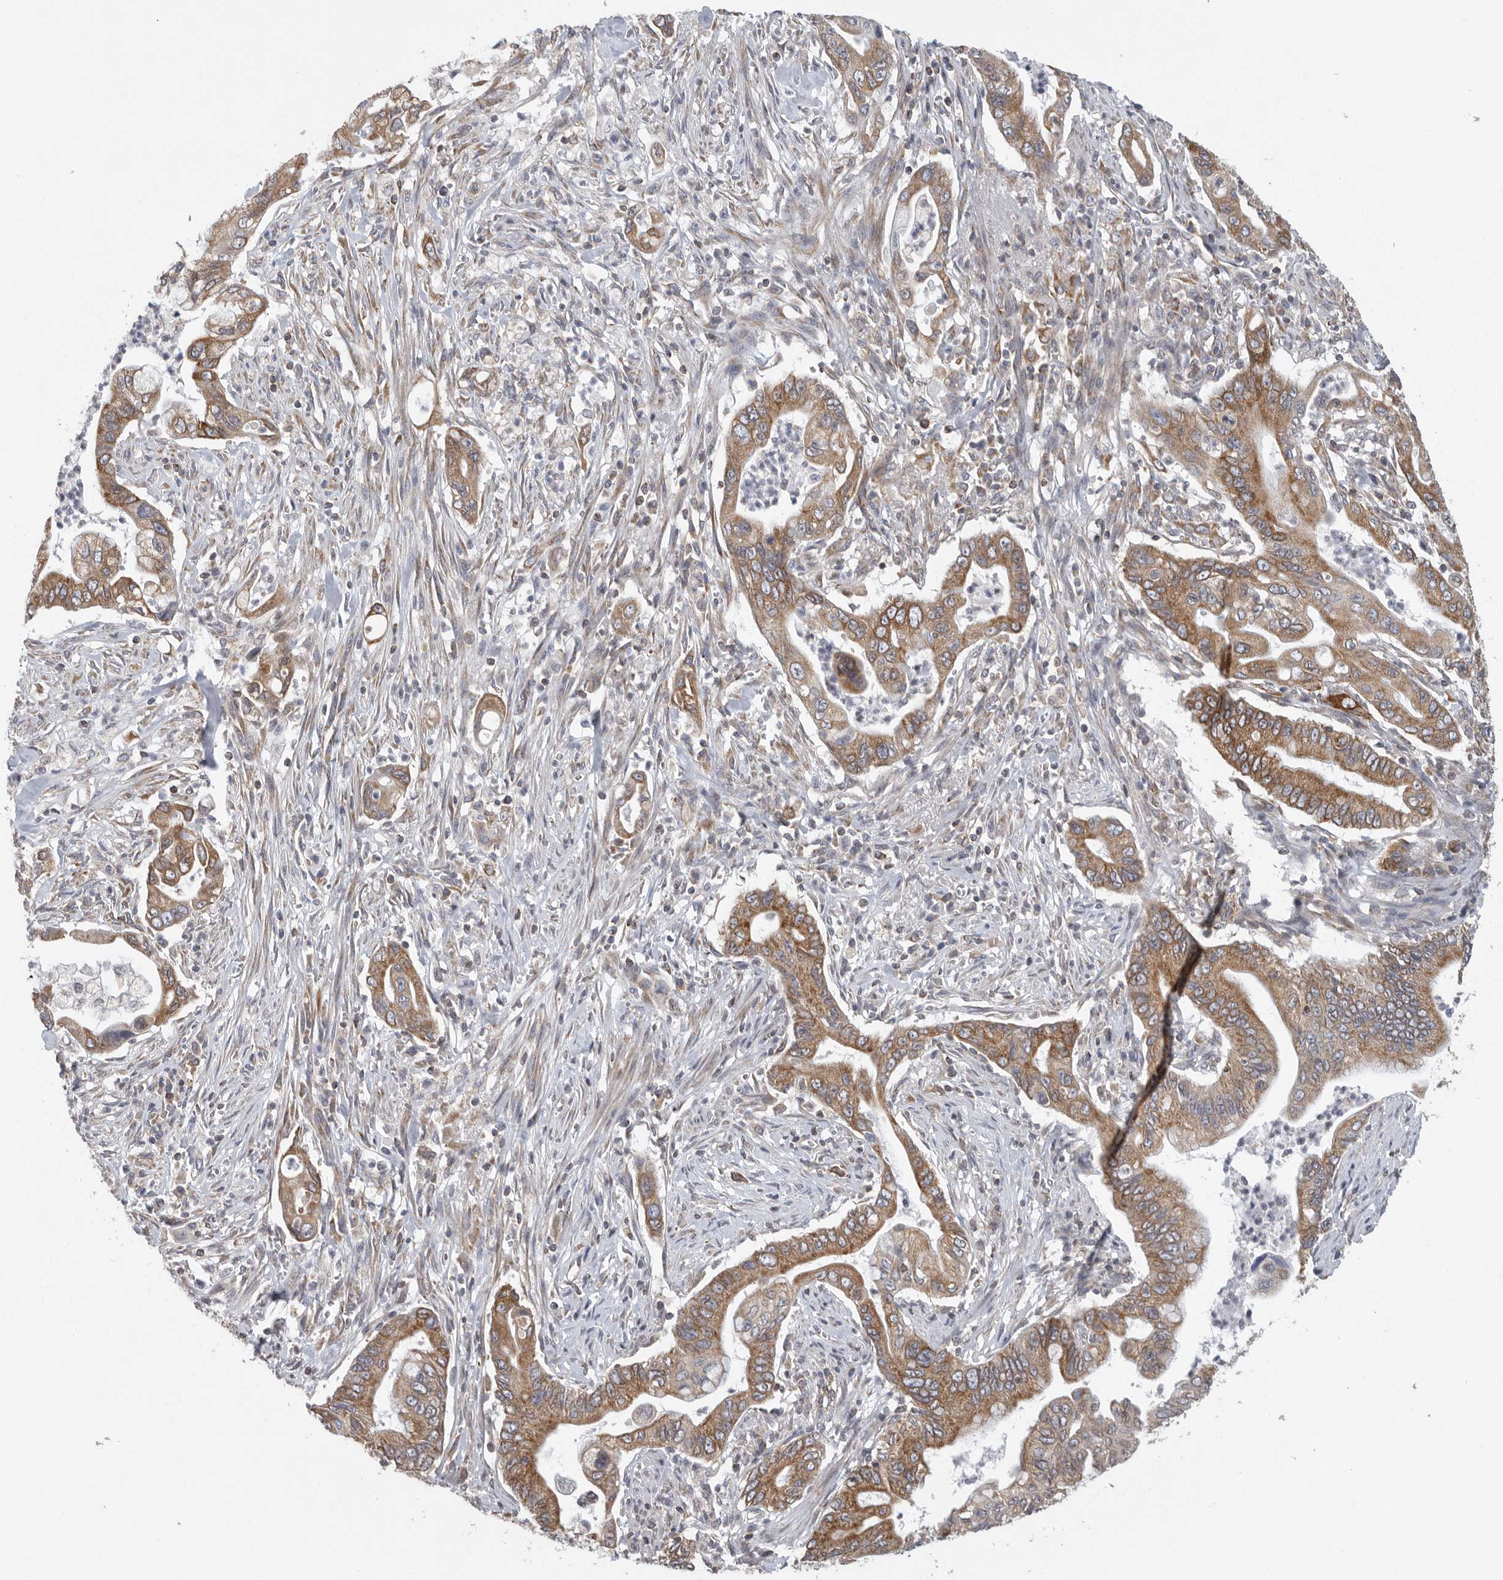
{"staining": {"intensity": "moderate", "quantity": ">75%", "location": "cytoplasmic/membranous"}, "tissue": "pancreatic cancer", "cell_type": "Tumor cells", "image_type": "cancer", "snomed": [{"axis": "morphology", "description": "Adenocarcinoma, NOS"}, {"axis": "topography", "description": "Pancreas"}], "caption": "A photomicrograph showing moderate cytoplasmic/membranous positivity in about >75% of tumor cells in adenocarcinoma (pancreatic), as visualized by brown immunohistochemical staining.", "gene": "FKBP8", "patient": {"sex": "male", "age": 78}}